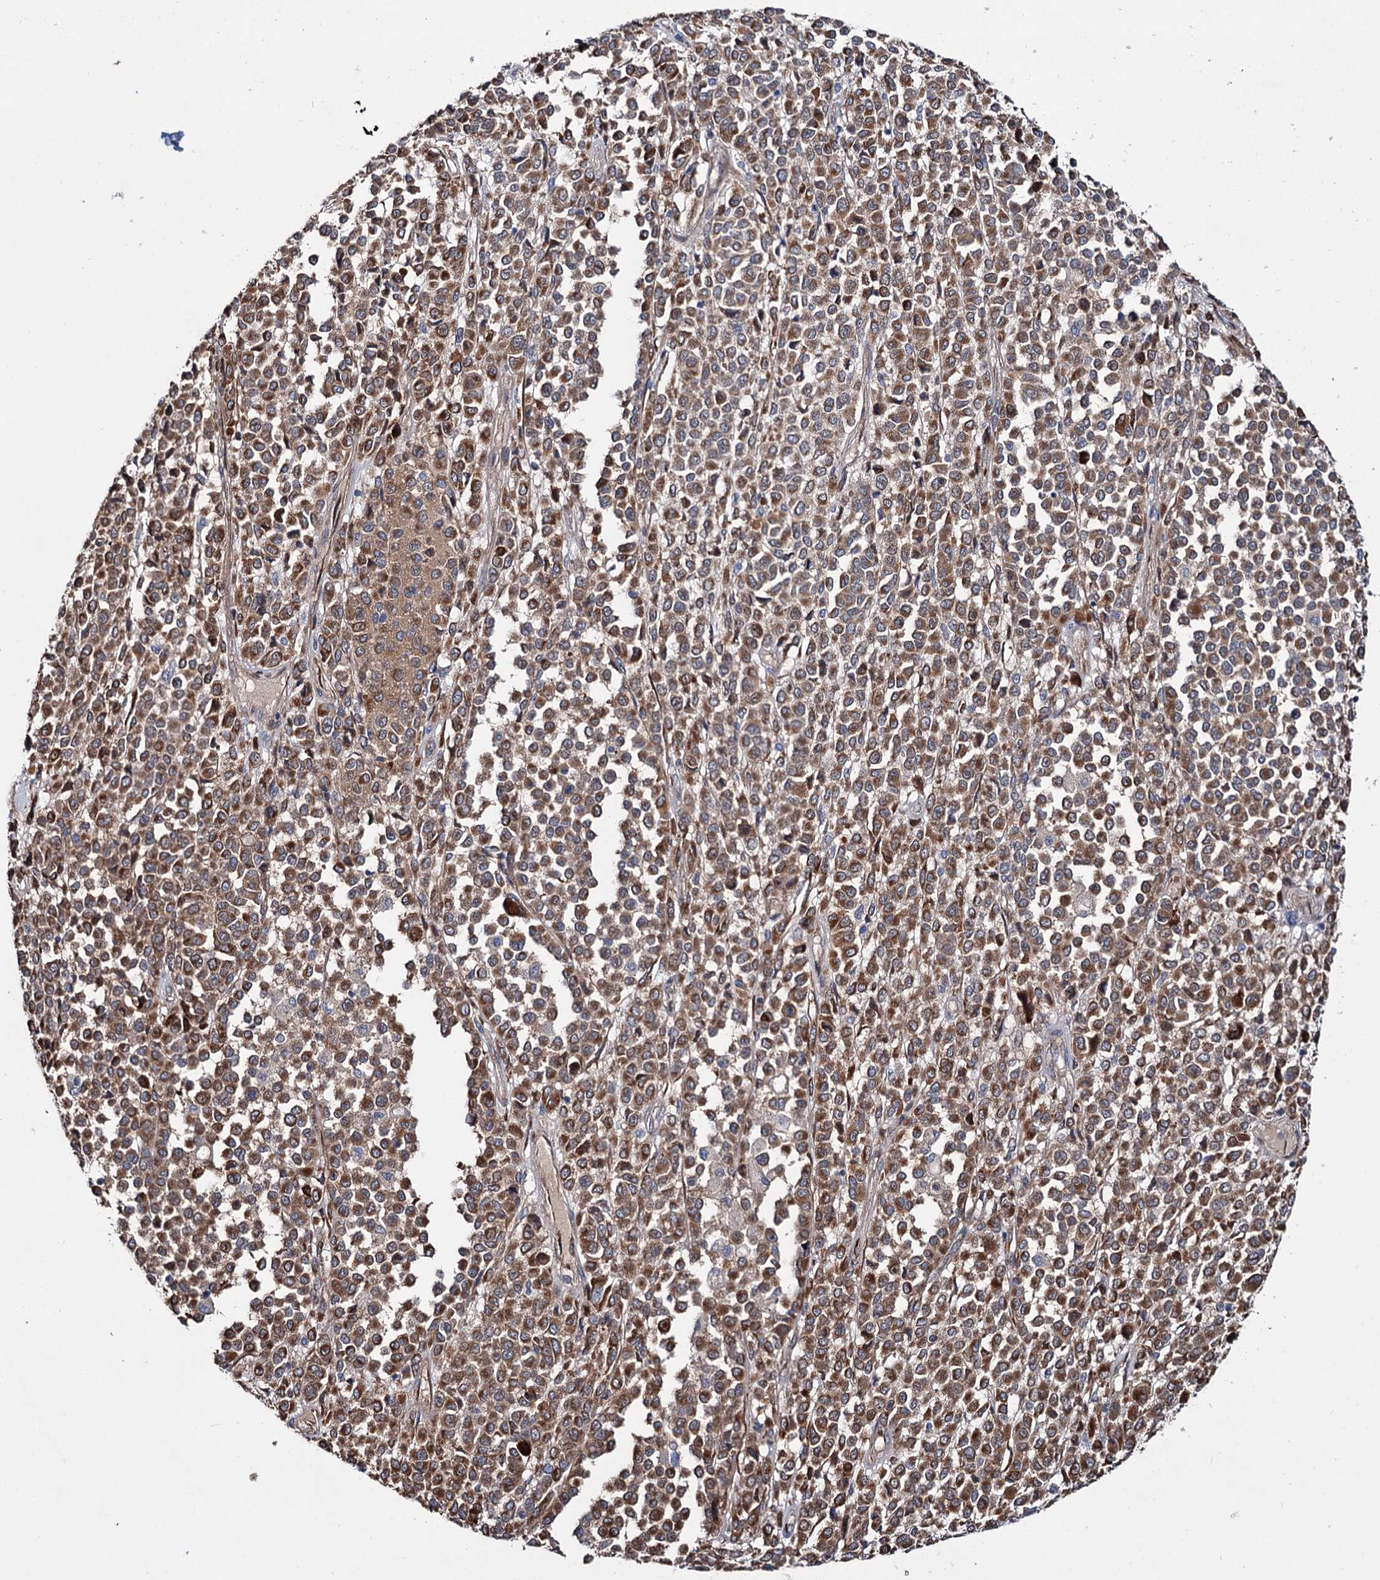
{"staining": {"intensity": "moderate", "quantity": ">75%", "location": "cytoplasmic/membranous"}, "tissue": "melanoma", "cell_type": "Tumor cells", "image_type": "cancer", "snomed": [{"axis": "morphology", "description": "Malignant melanoma, Metastatic site"}, {"axis": "topography", "description": "Pancreas"}], "caption": "The micrograph displays immunohistochemical staining of melanoma. There is moderate cytoplasmic/membranous staining is seen in about >75% of tumor cells.", "gene": "PTDSS2", "patient": {"sex": "female", "age": 30}}